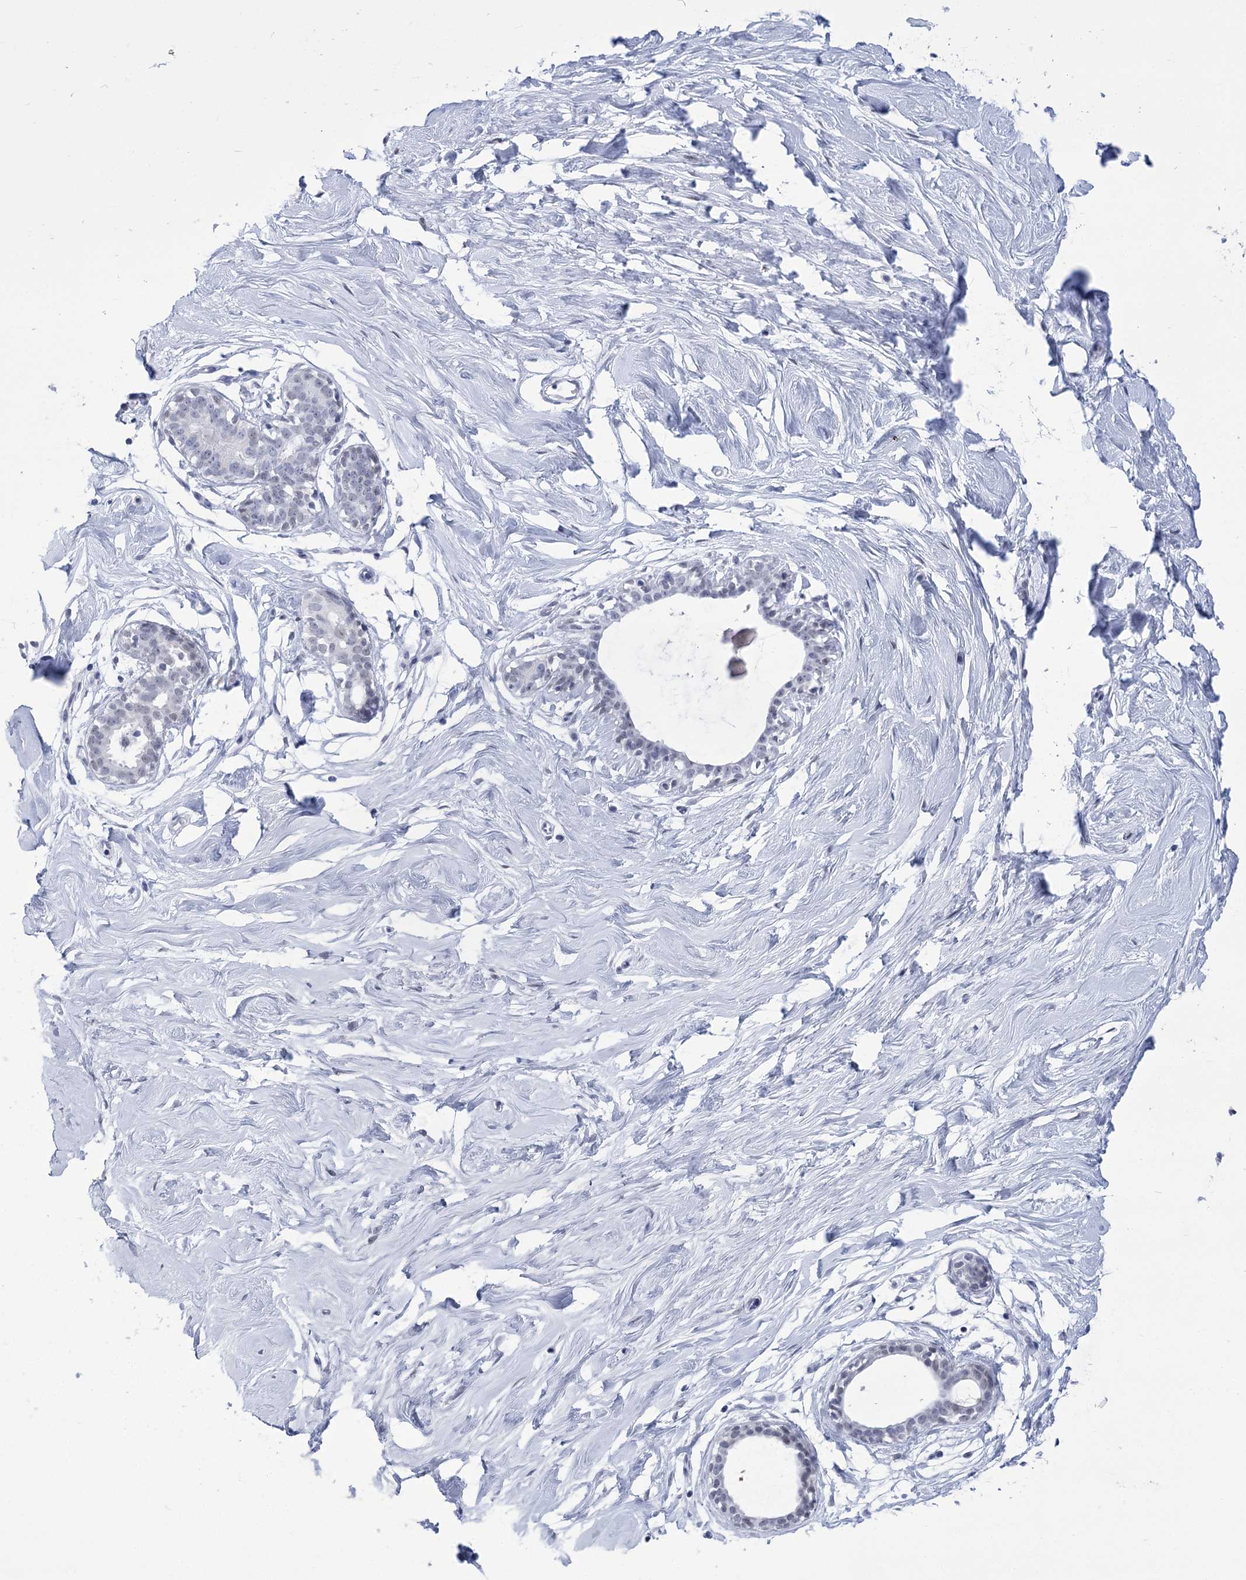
{"staining": {"intensity": "negative", "quantity": "none", "location": "none"}, "tissue": "breast", "cell_type": "Adipocytes", "image_type": "normal", "snomed": [{"axis": "morphology", "description": "Normal tissue, NOS"}, {"axis": "morphology", "description": "Adenoma, NOS"}, {"axis": "topography", "description": "Breast"}], "caption": "Immunohistochemical staining of unremarkable human breast demonstrates no significant expression in adipocytes. The staining is performed using DAB (3,3'-diaminobenzidine) brown chromogen with nuclei counter-stained in using hematoxylin.", "gene": "HORMAD1", "patient": {"sex": "female", "age": 23}}